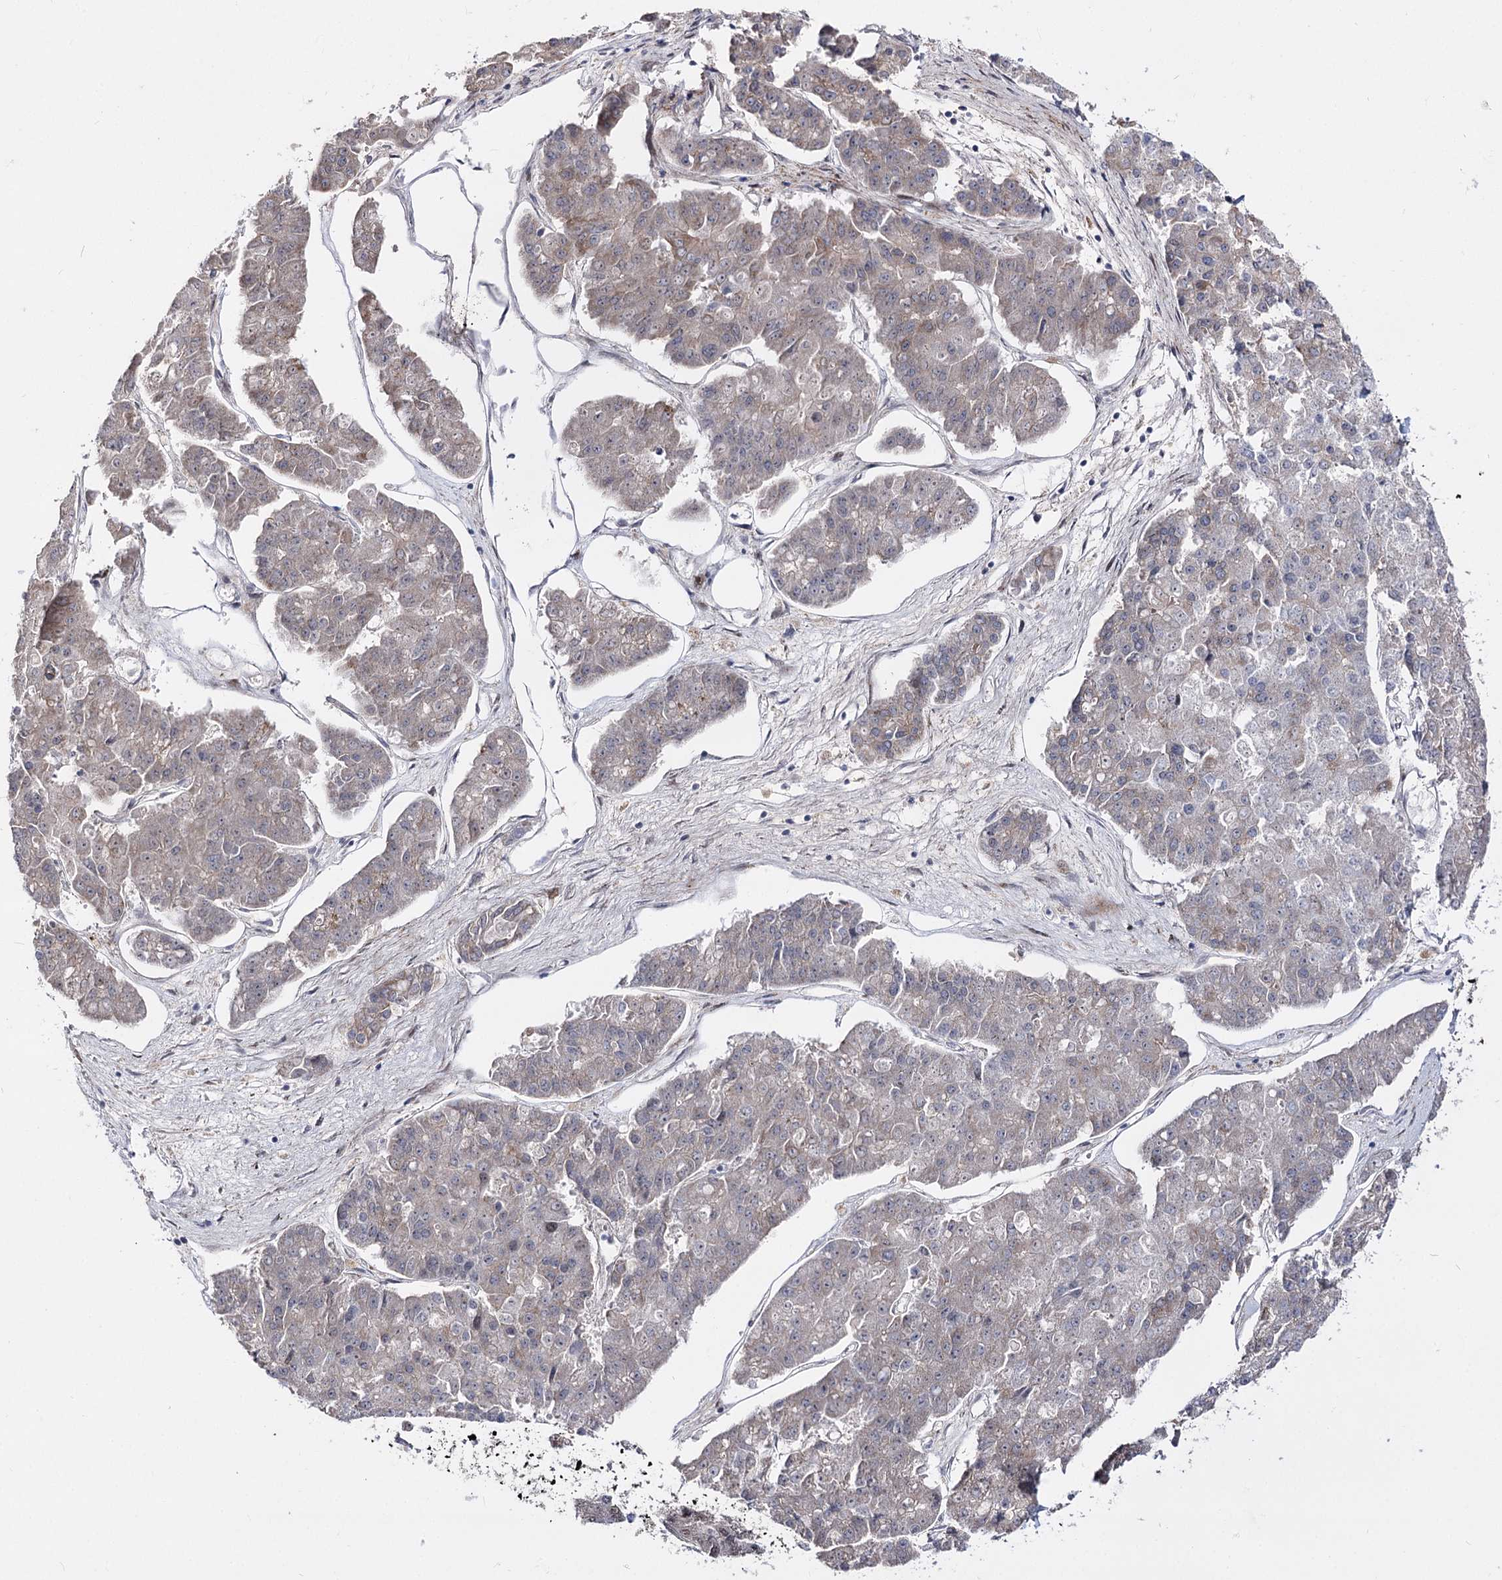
{"staining": {"intensity": "weak", "quantity": "25%-75%", "location": "cytoplasmic/membranous,nuclear"}, "tissue": "pancreatic cancer", "cell_type": "Tumor cells", "image_type": "cancer", "snomed": [{"axis": "morphology", "description": "Adenocarcinoma, NOS"}, {"axis": "topography", "description": "Pancreas"}], "caption": "Adenocarcinoma (pancreatic) was stained to show a protein in brown. There is low levels of weak cytoplasmic/membranous and nuclear positivity in approximately 25%-75% of tumor cells. Immunohistochemistry (ihc) stains the protein of interest in brown and the nuclei are stained blue.", "gene": "STOX1", "patient": {"sex": "male", "age": 50}}